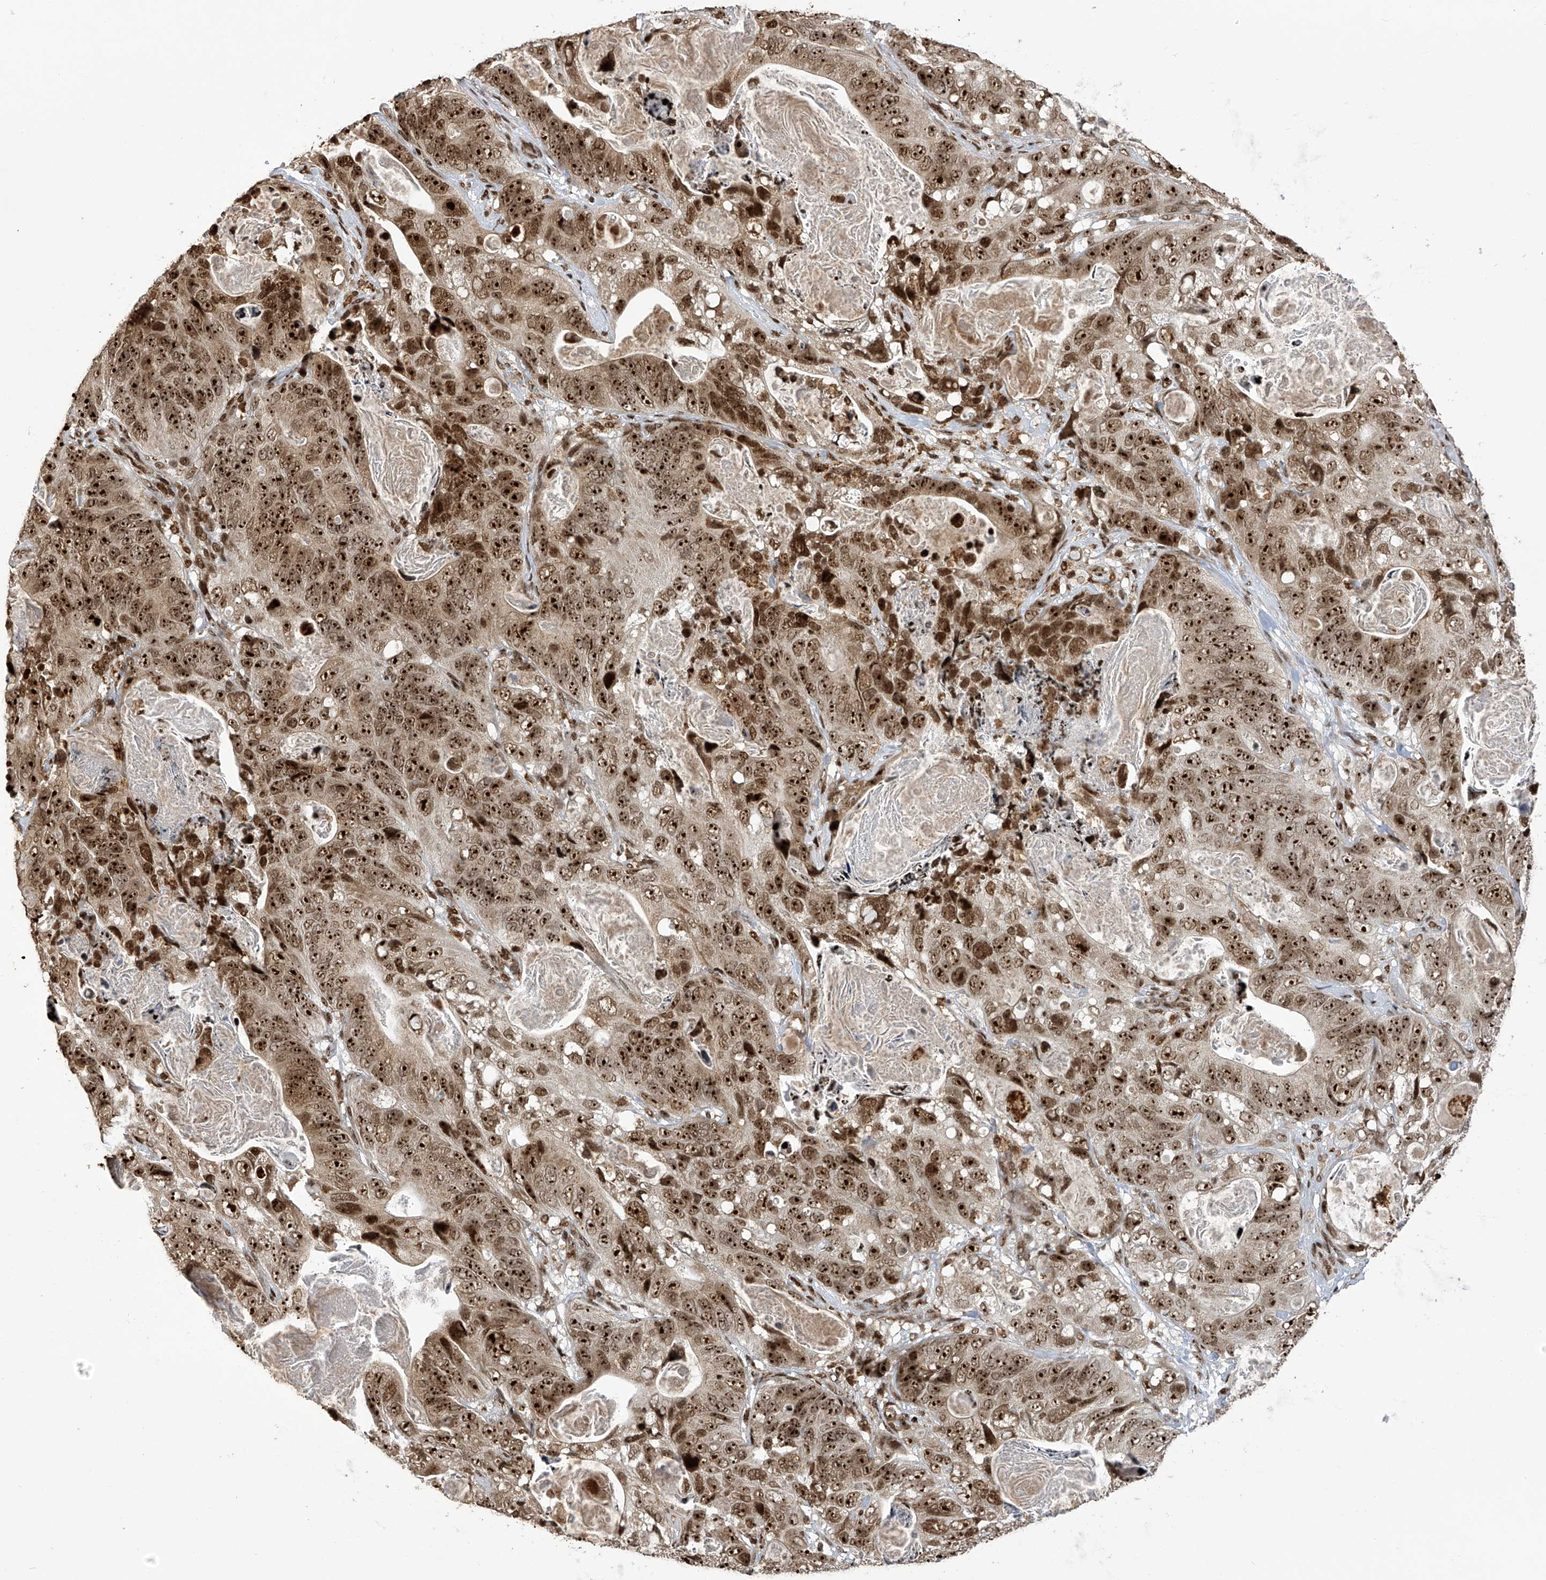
{"staining": {"intensity": "strong", "quantity": ">75%", "location": "nuclear"}, "tissue": "stomach cancer", "cell_type": "Tumor cells", "image_type": "cancer", "snomed": [{"axis": "morphology", "description": "Normal tissue, NOS"}, {"axis": "morphology", "description": "Adenocarcinoma, NOS"}, {"axis": "topography", "description": "Stomach"}], "caption": "Adenocarcinoma (stomach) was stained to show a protein in brown. There is high levels of strong nuclear expression in approximately >75% of tumor cells.", "gene": "PAK1IP1", "patient": {"sex": "female", "age": 89}}